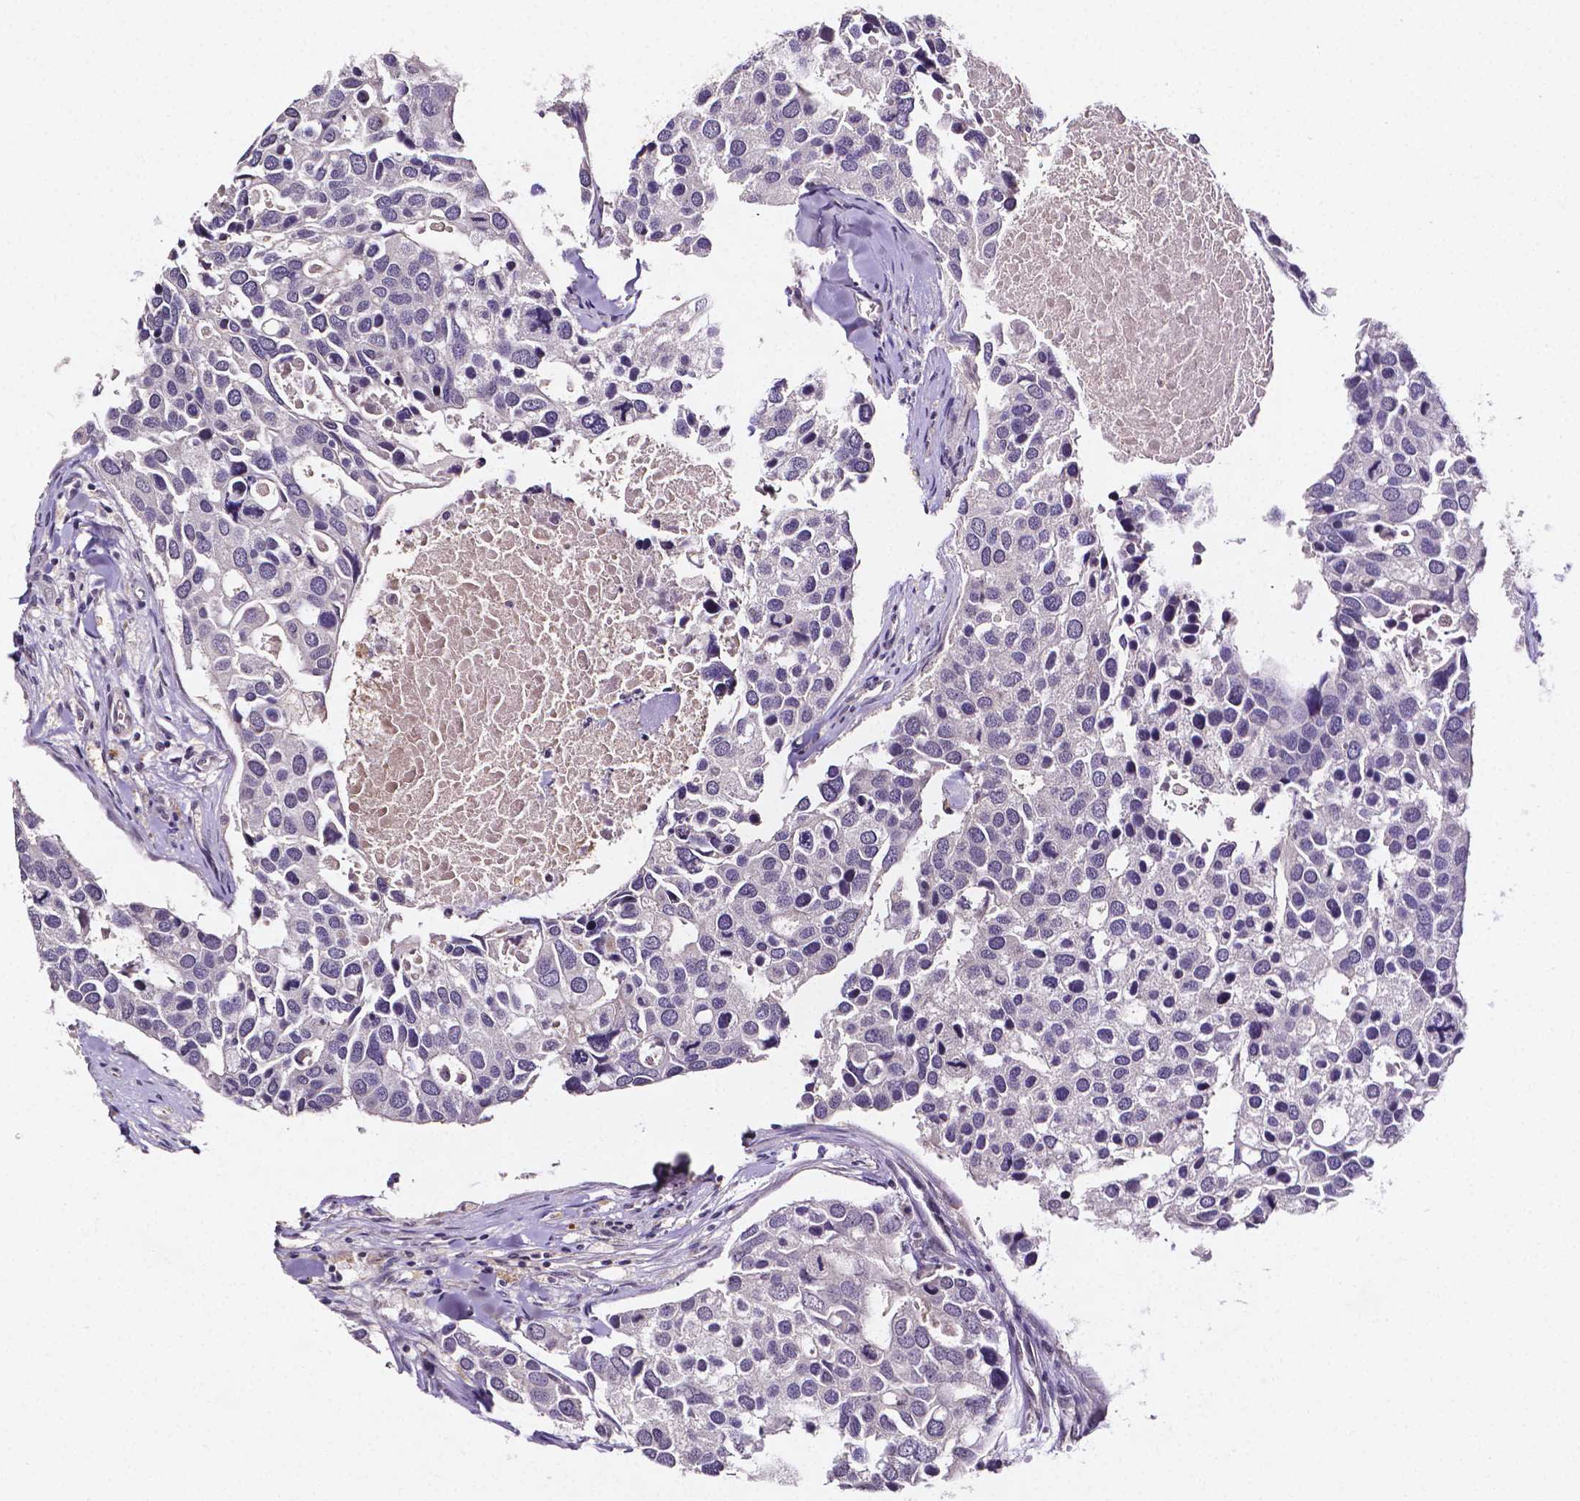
{"staining": {"intensity": "negative", "quantity": "none", "location": "none"}, "tissue": "breast cancer", "cell_type": "Tumor cells", "image_type": "cancer", "snomed": [{"axis": "morphology", "description": "Duct carcinoma"}, {"axis": "topography", "description": "Breast"}], "caption": "IHC photomicrograph of human breast cancer (invasive ductal carcinoma) stained for a protein (brown), which demonstrates no expression in tumor cells.", "gene": "NRGN", "patient": {"sex": "female", "age": 83}}